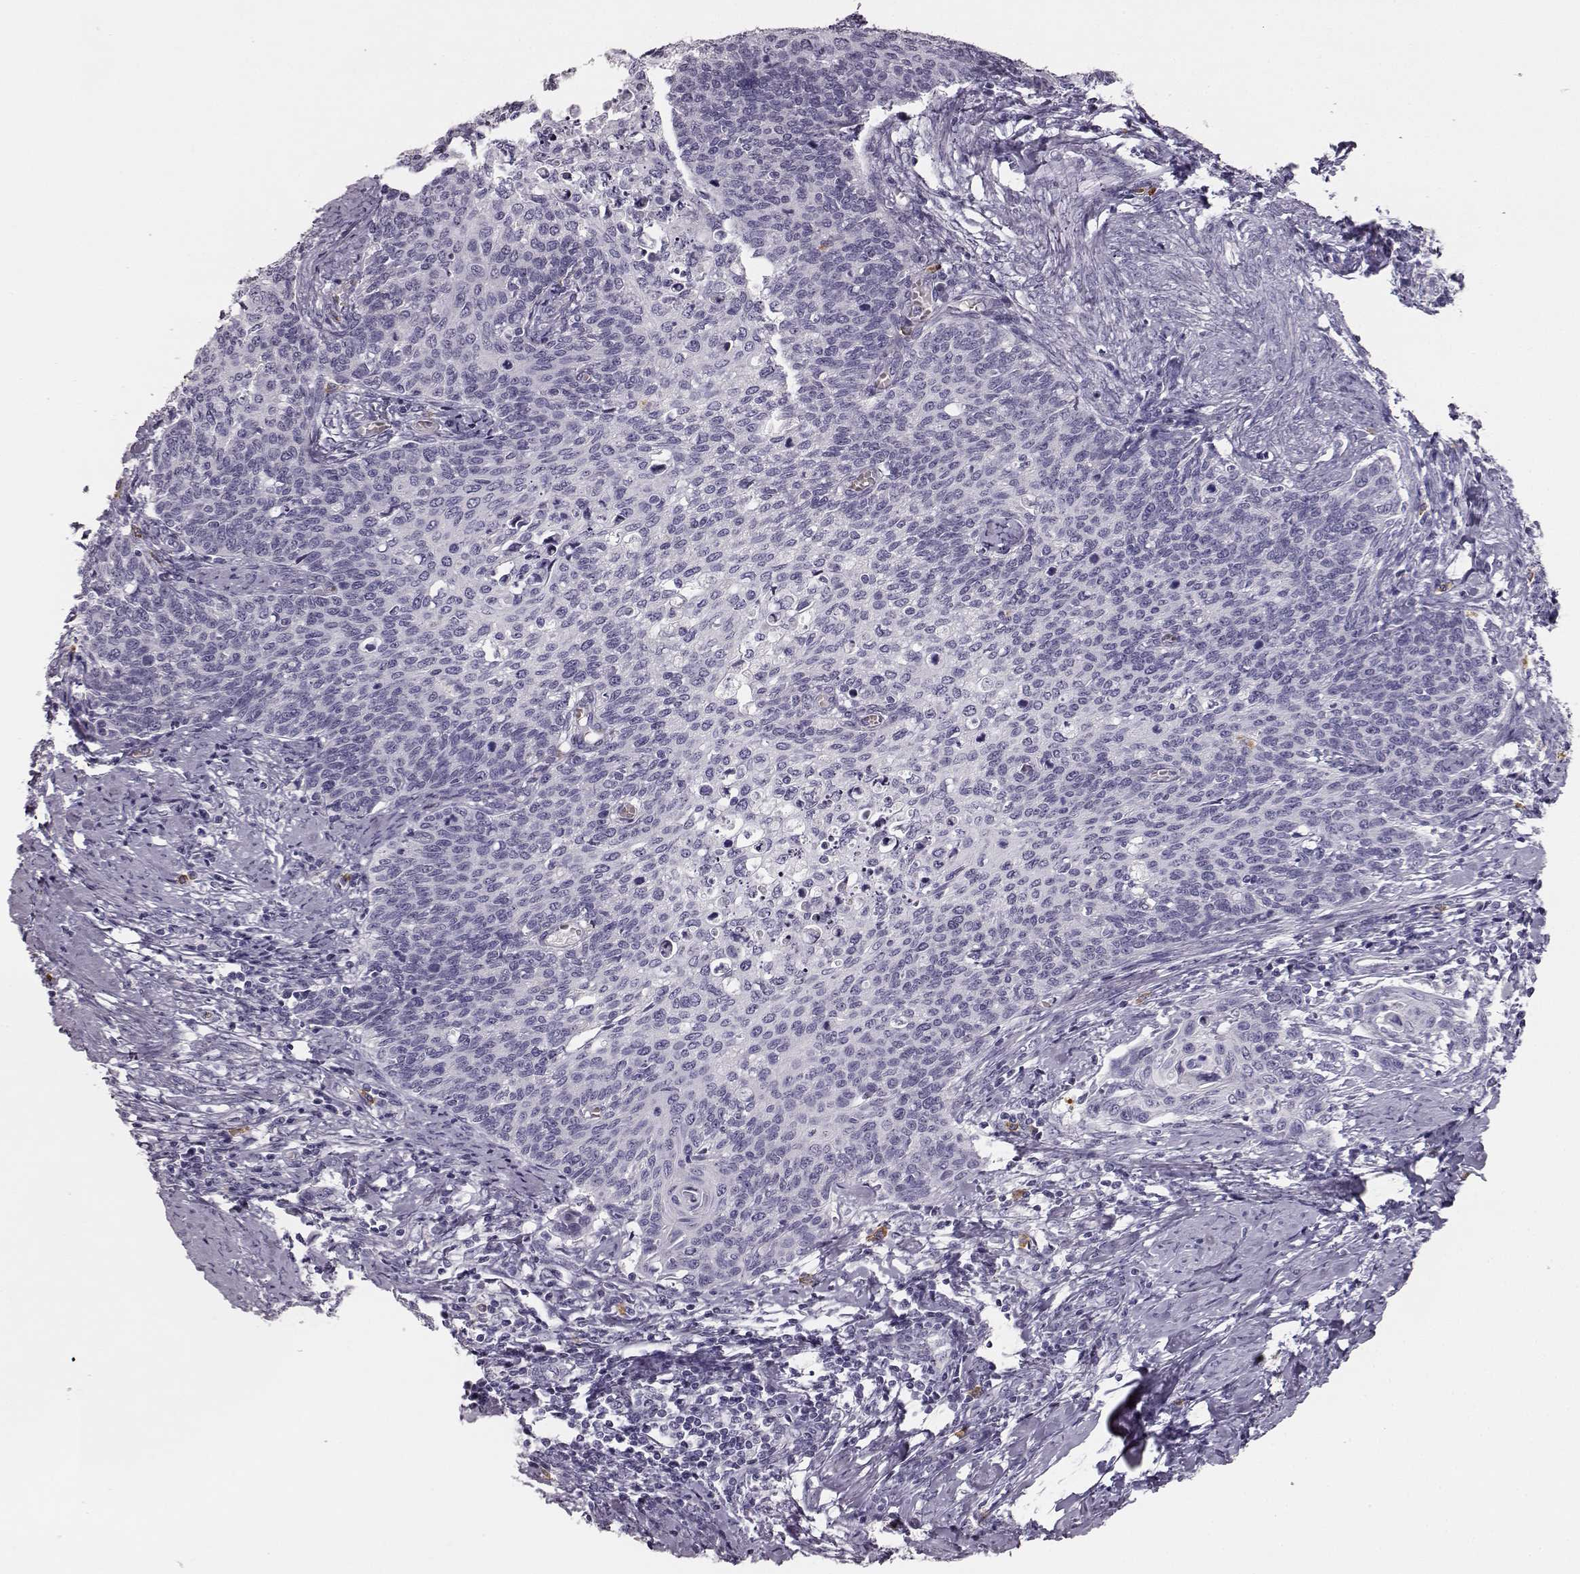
{"staining": {"intensity": "negative", "quantity": "none", "location": "none"}, "tissue": "cervical cancer", "cell_type": "Tumor cells", "image_type": "cancer", "snomed": [{"axis": "morphology", "description": "Normal tissue, NOS"}, {"axis": "morphology", "description": "Squamous cell carcinoma, NOS"}, {"axis": "topography", "description": "Cervix"}], "caption": "This is an immunohistochemistry histopathology image of cervical cancer (squamous cell carcinoma). There is no expression in tumor cells.", "gene": "NPTXR", "patient": {"sex": "female", "age": 39}}